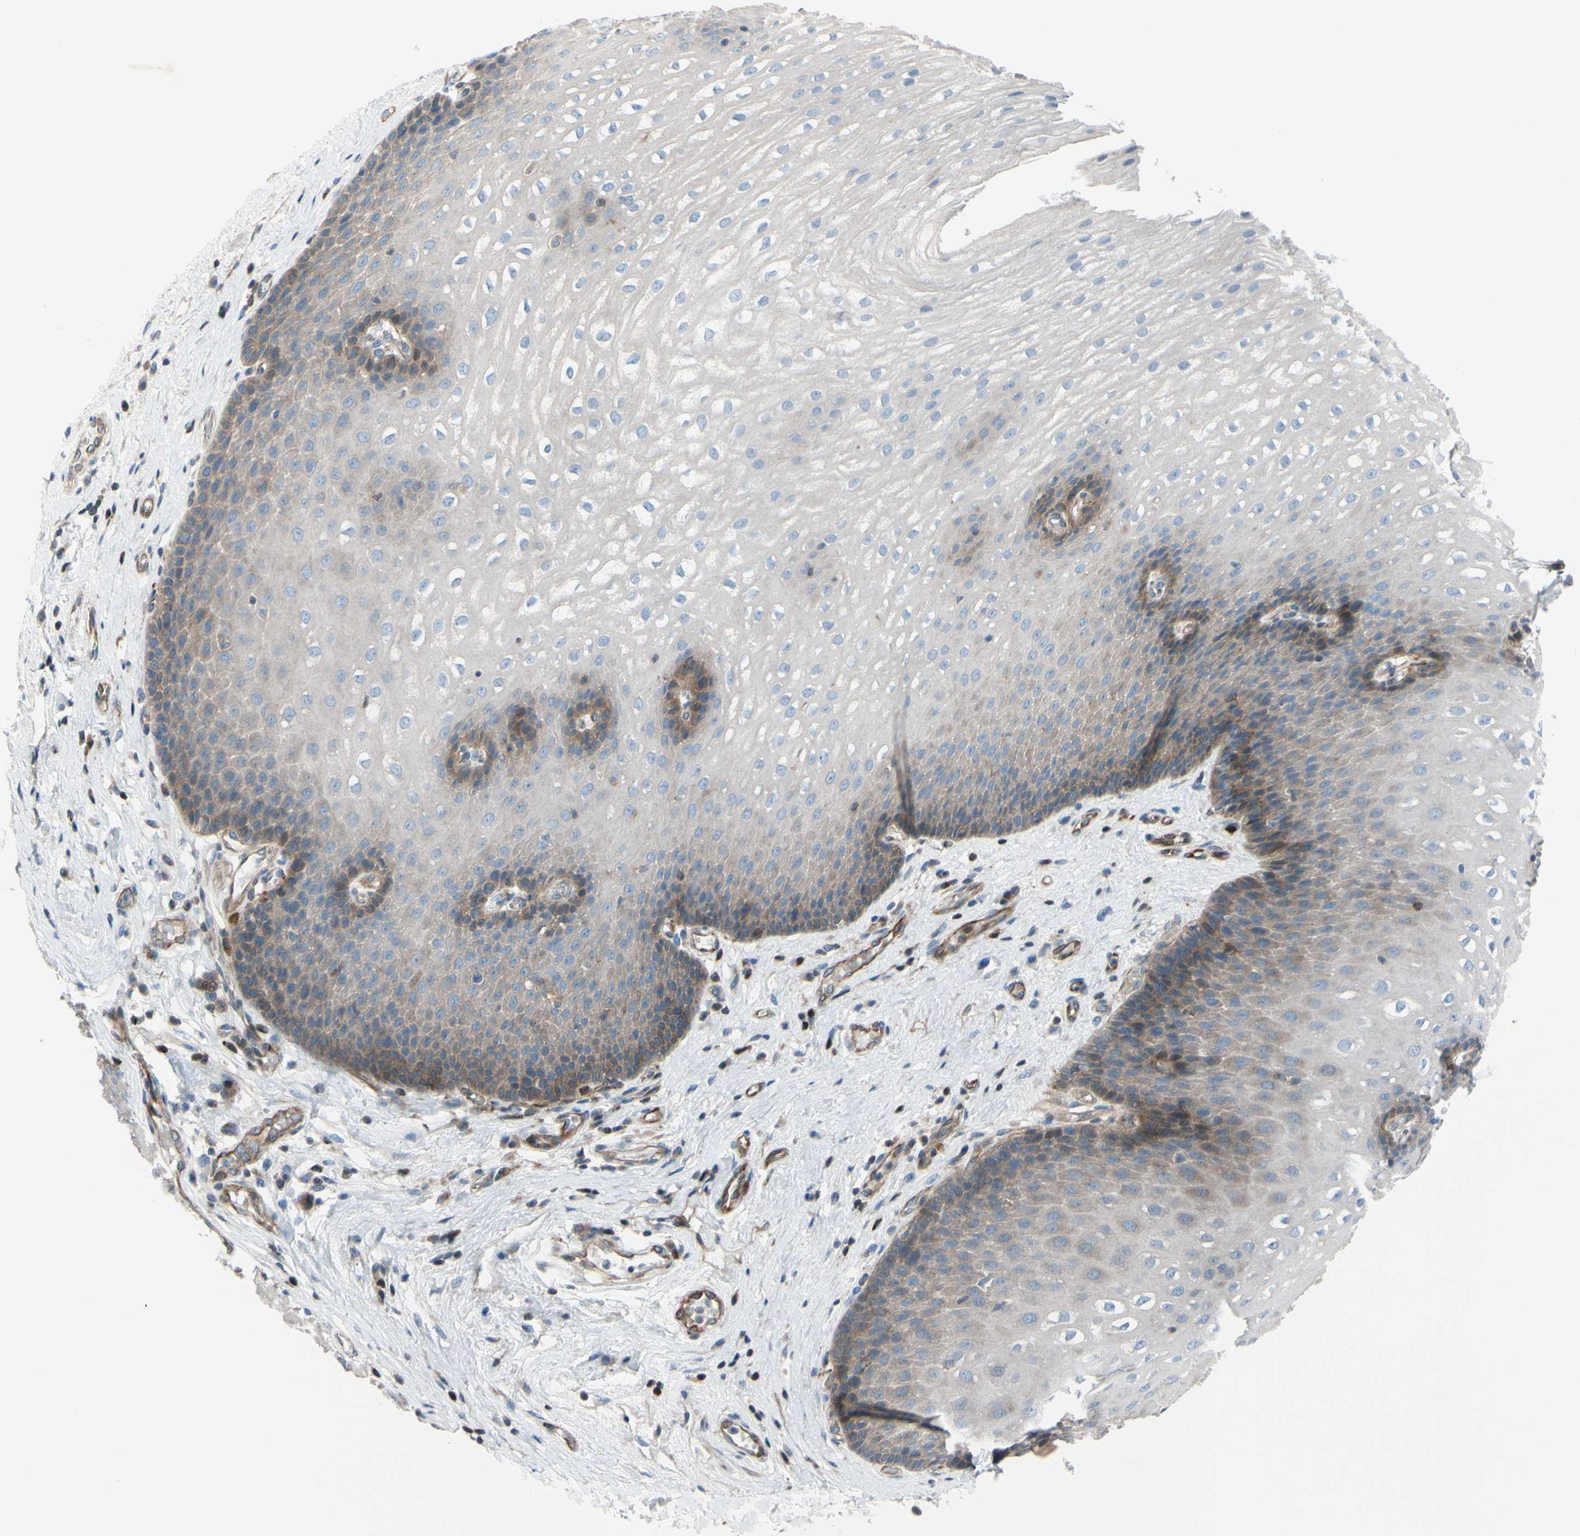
{"staining": {"intensity": "moderate", "quantity": "<25%", "location": "cytoplasmic/membranous"}, "tissue": "esophagus", "cell_type": "Squamous epithelial cells", "image_type": "normal", "snomed": [{"axis": "morphology", "description": "Normal tissue, NOS"}, {"axis": "topography", "description": "Esophagus"}], "caption": "Immunohistochemical staining of unremarkable human esophagus reveals low levels of moderate cytoplasmic/membranous staining in about <25% of squamous epithelial cells. (DAB (3,3'-diaminobenzidine) IHC with brightfield microscopy, high magnification).", "gene": "PAK2", "patient": {"sex": "male", "age": 48}}